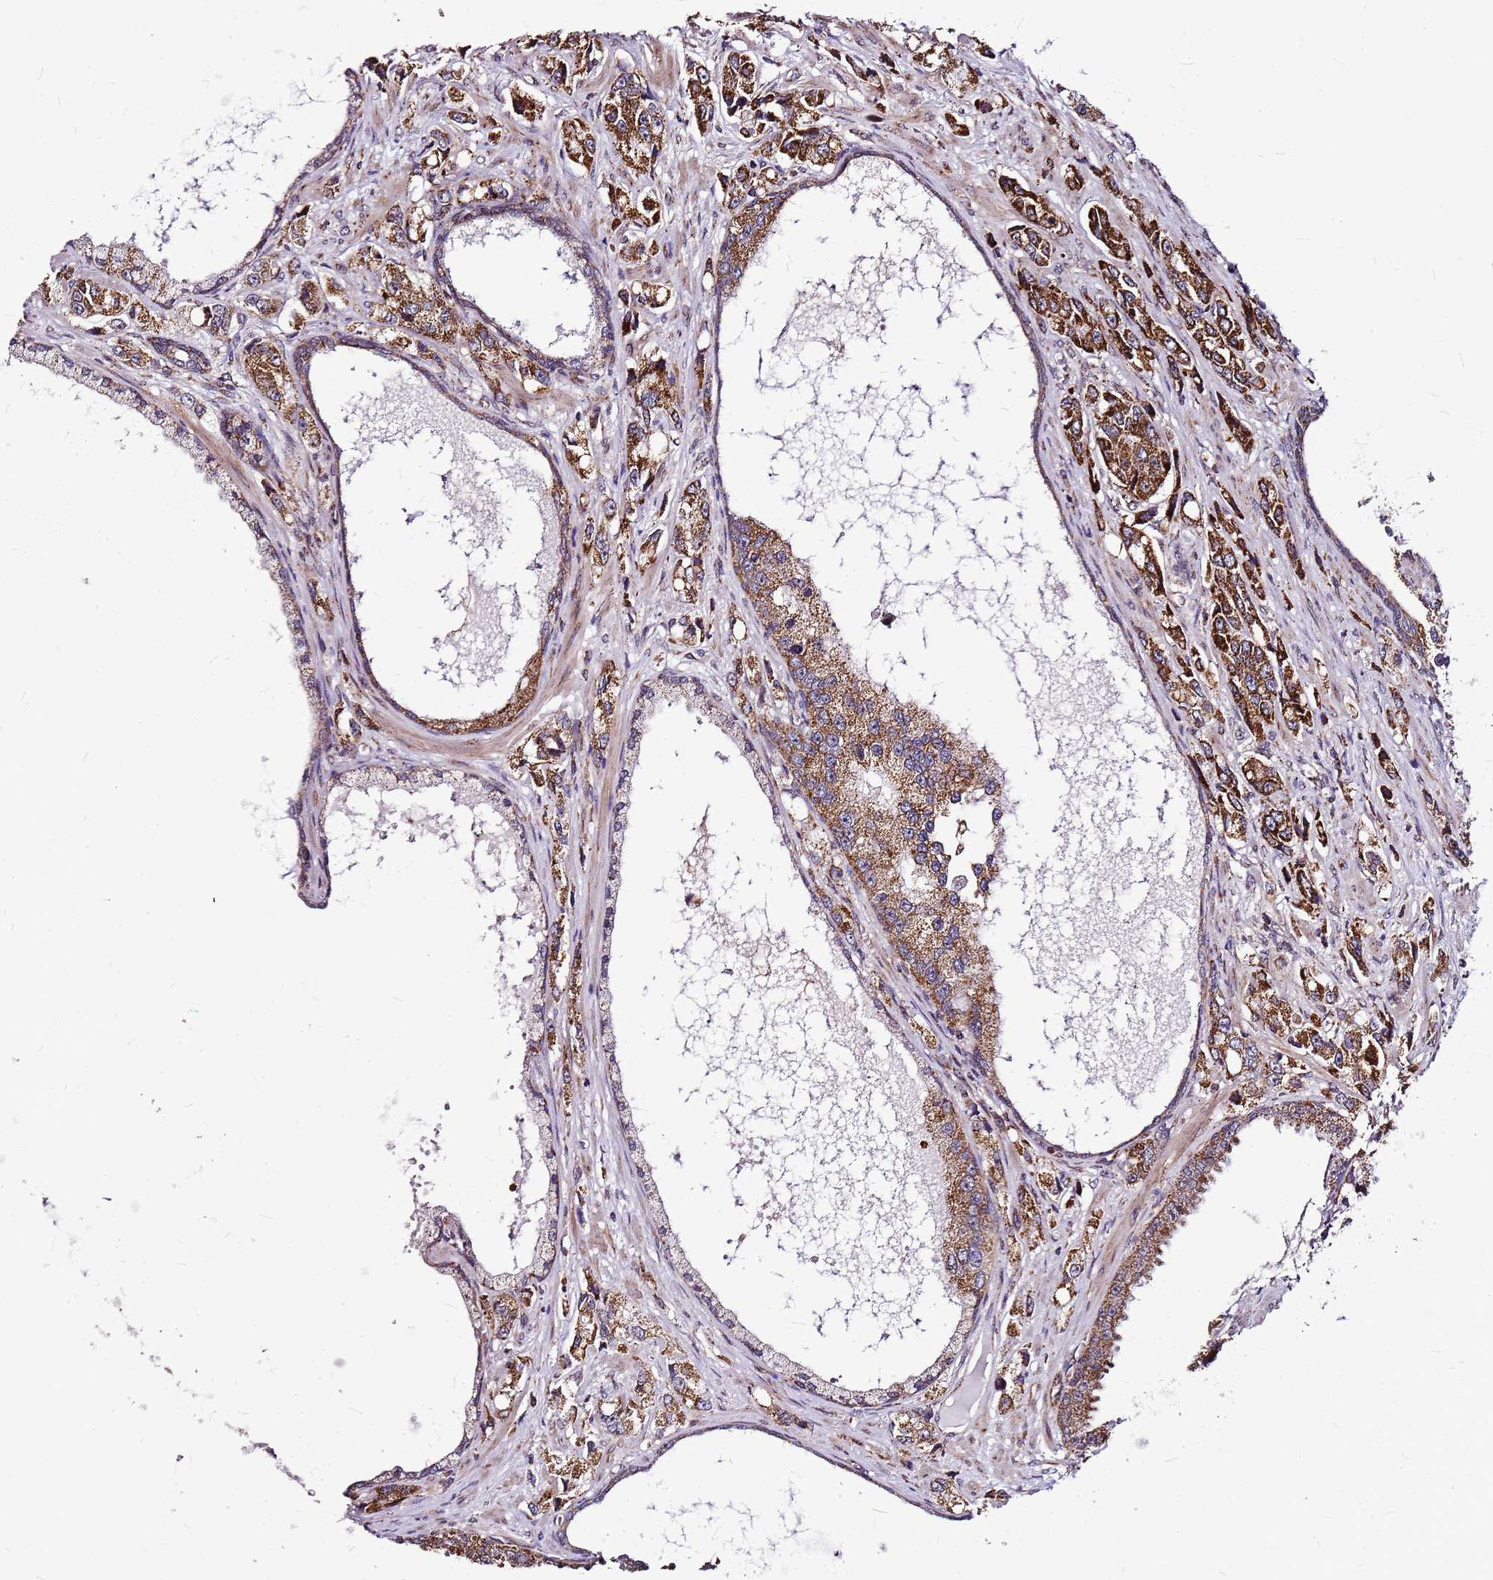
{"staining": {"intensity": "strong", "quantity": ">75%", "location": "cytoplasmic/membranous"}, "tissue": "prostate cancer", "cell_type": "Tumor cells", "image_type": "cancer", "snomed": [{"axis": "morphology", "description": "Adenocarcinoma, High grade"}, {"axis": "topography", "description": "Prostate"}], "caption": "This is a photomicrograph of immunohistochemistry (IHC) staining of prostate cancer, which shows strong positivity in the cytoplasmic/membranous of tumor cells.", "gene": "OR51T1", "patient": {"sex": "male", "age": 74}}